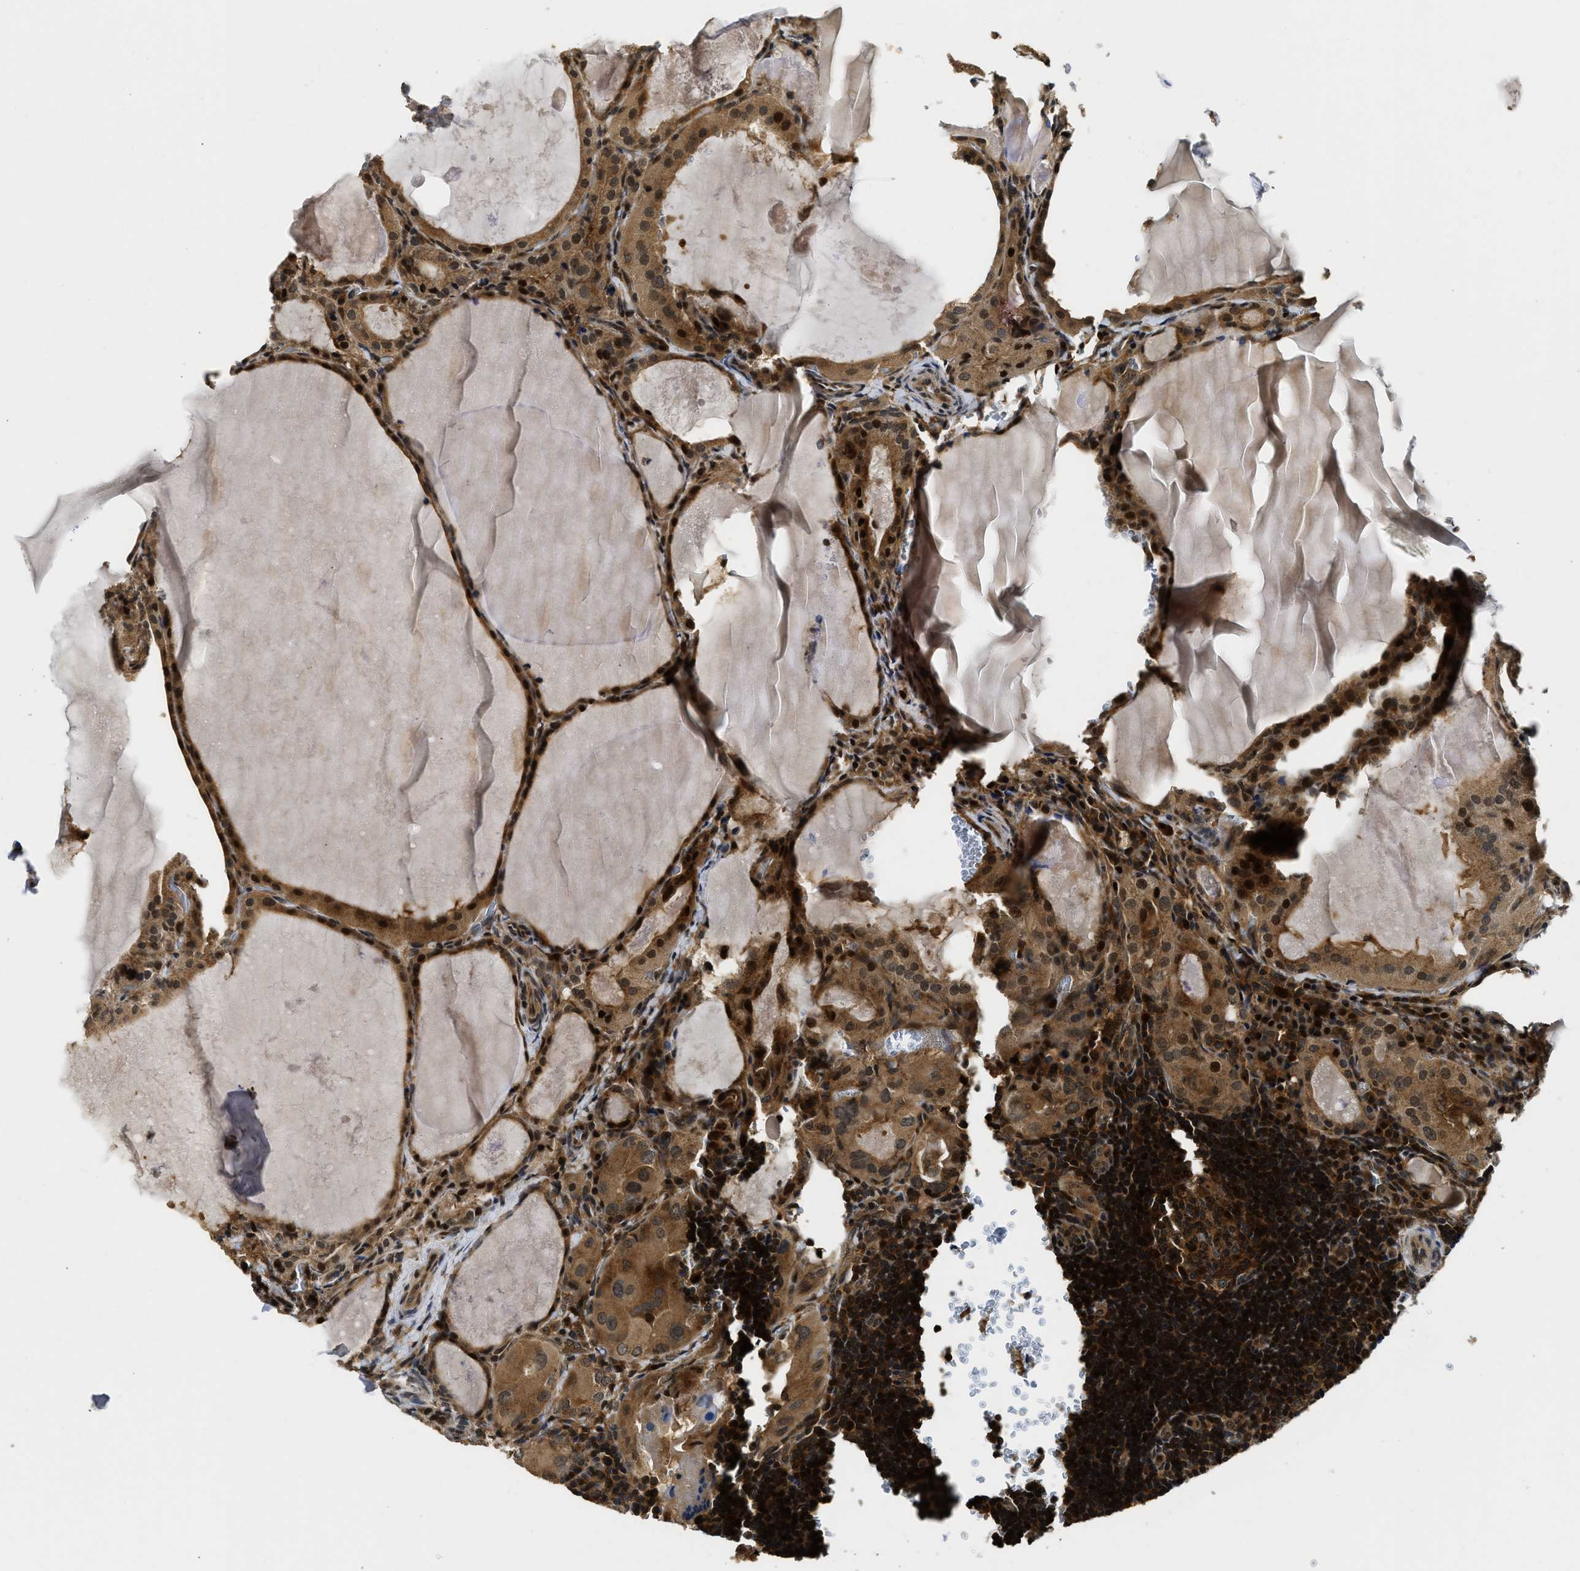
{"staining": {"intensity": "moderate", "quantity": ">75%", "location": "cytoplasmic/membranous,nuclear"}, "tissue": "thyroid cancer", "cell_type": "Tumor cells", "image_type": "cancer", "snomed": [{"axis": "morphology", "description": "Papillary adenocarcinoma, NOS"}, {"axis": "topography", "description": "Thyroid gland"}], "caption": "Moderate cytoplasmic/membranous and nuclear staining for a protein is appreciated in approximately >75% of tumor cells of thyroid papillary adenocarcinoma using immunohistochemistry (IHC).", "gene": "ADSL", "patient": {"sex": "female", "age": 42}}